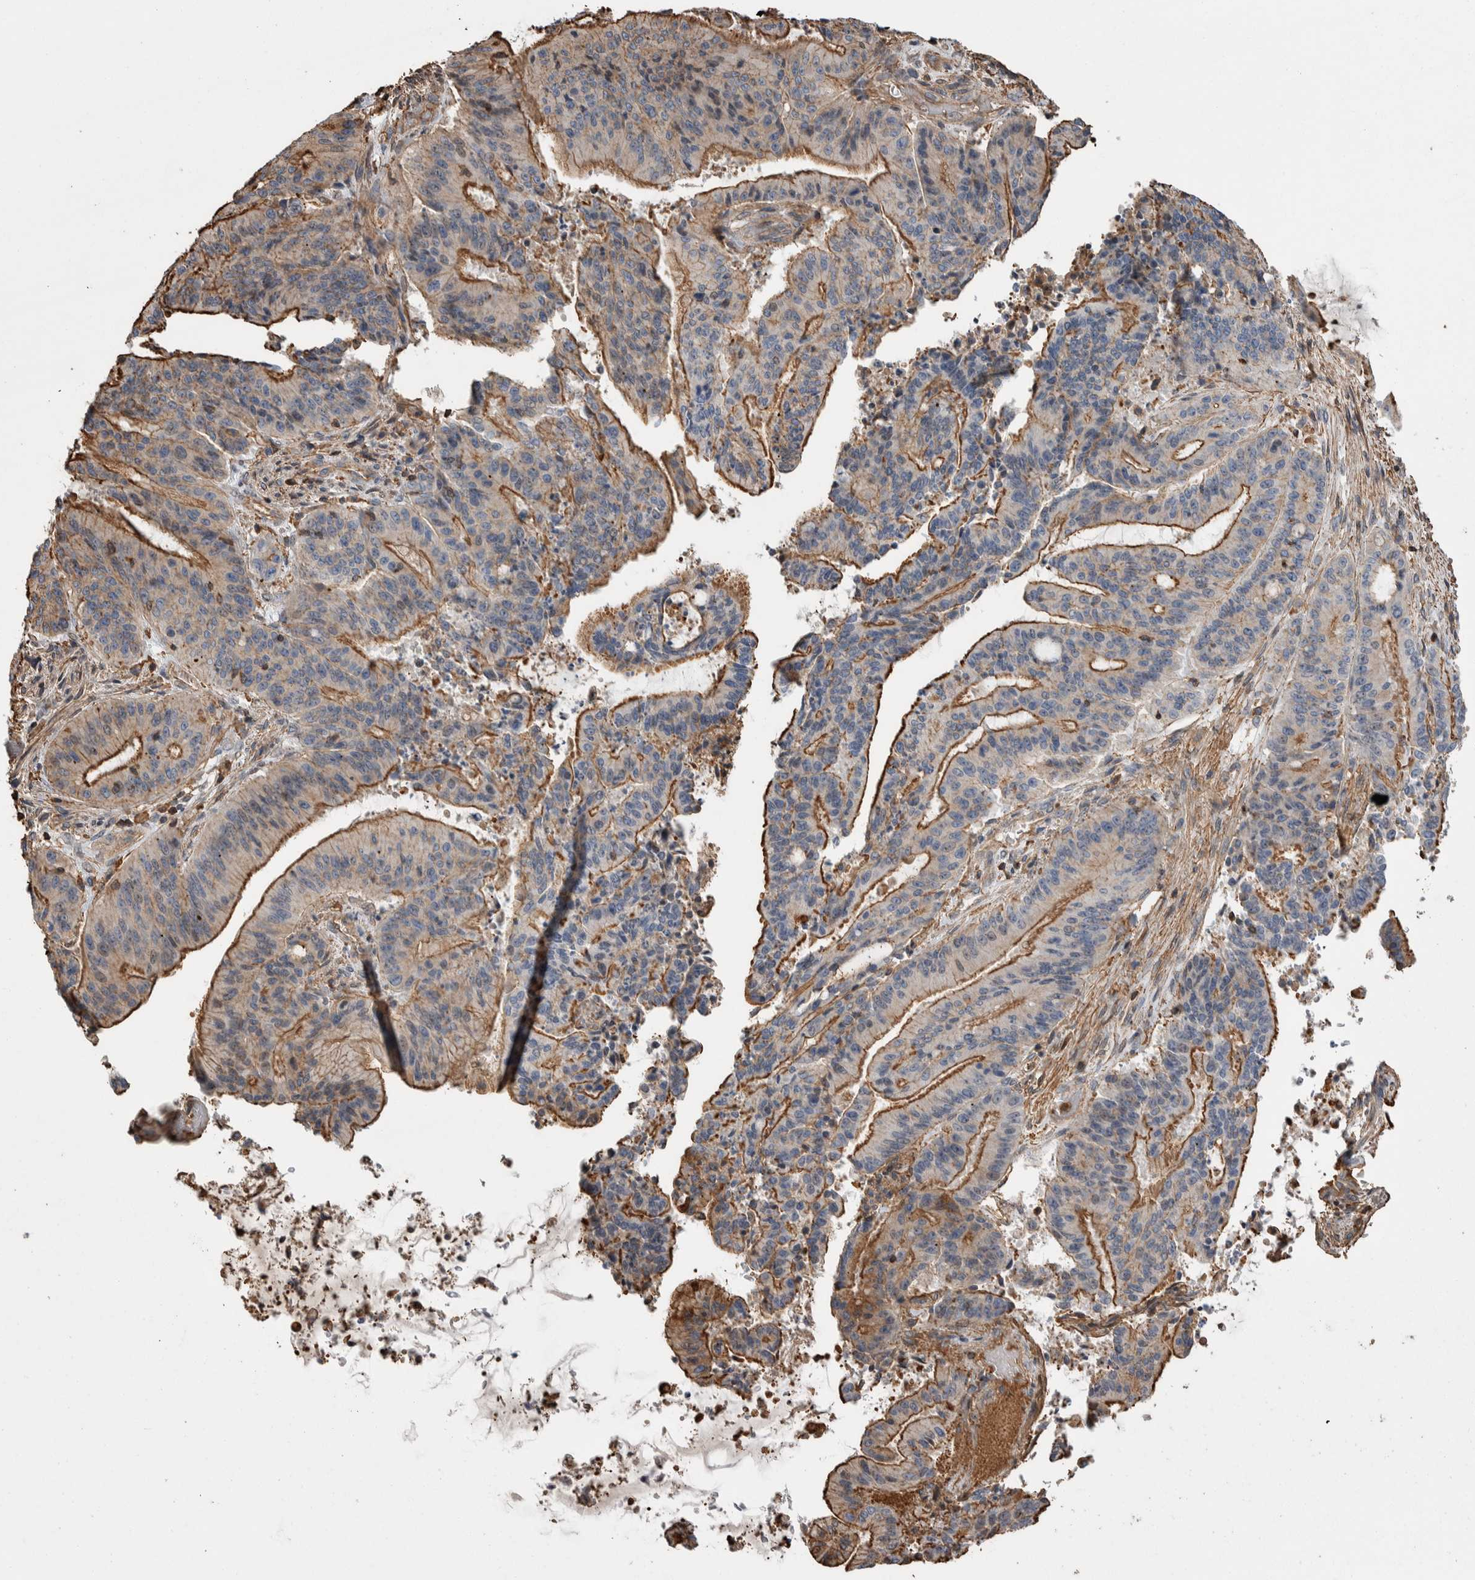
{"staining": {"intensity": "moderate", "quantity": ">75%", "location": "cytoplasmic/membranous"}, "tissue": "liver cancer", "cell_type": "Tumor cells", "image_type": "cancer", "snomed": [{"axis": "morphology", "description": "Normal tissue, NOS"}, {"axis": "morphology", "description": "Cholangiocarcinoma"}, {"axis": "topography", "description": "Liver"}, {"axis": "topography", "description": "Peripheral nerve tissue"}], "caption": "Protein staining demonstrates moderate cytoplasmic/membranous expression in about >75% of tumor cells in liver cancer.", "gene": "ENPP2", "patient": {"sex": "female", "age": 73}}